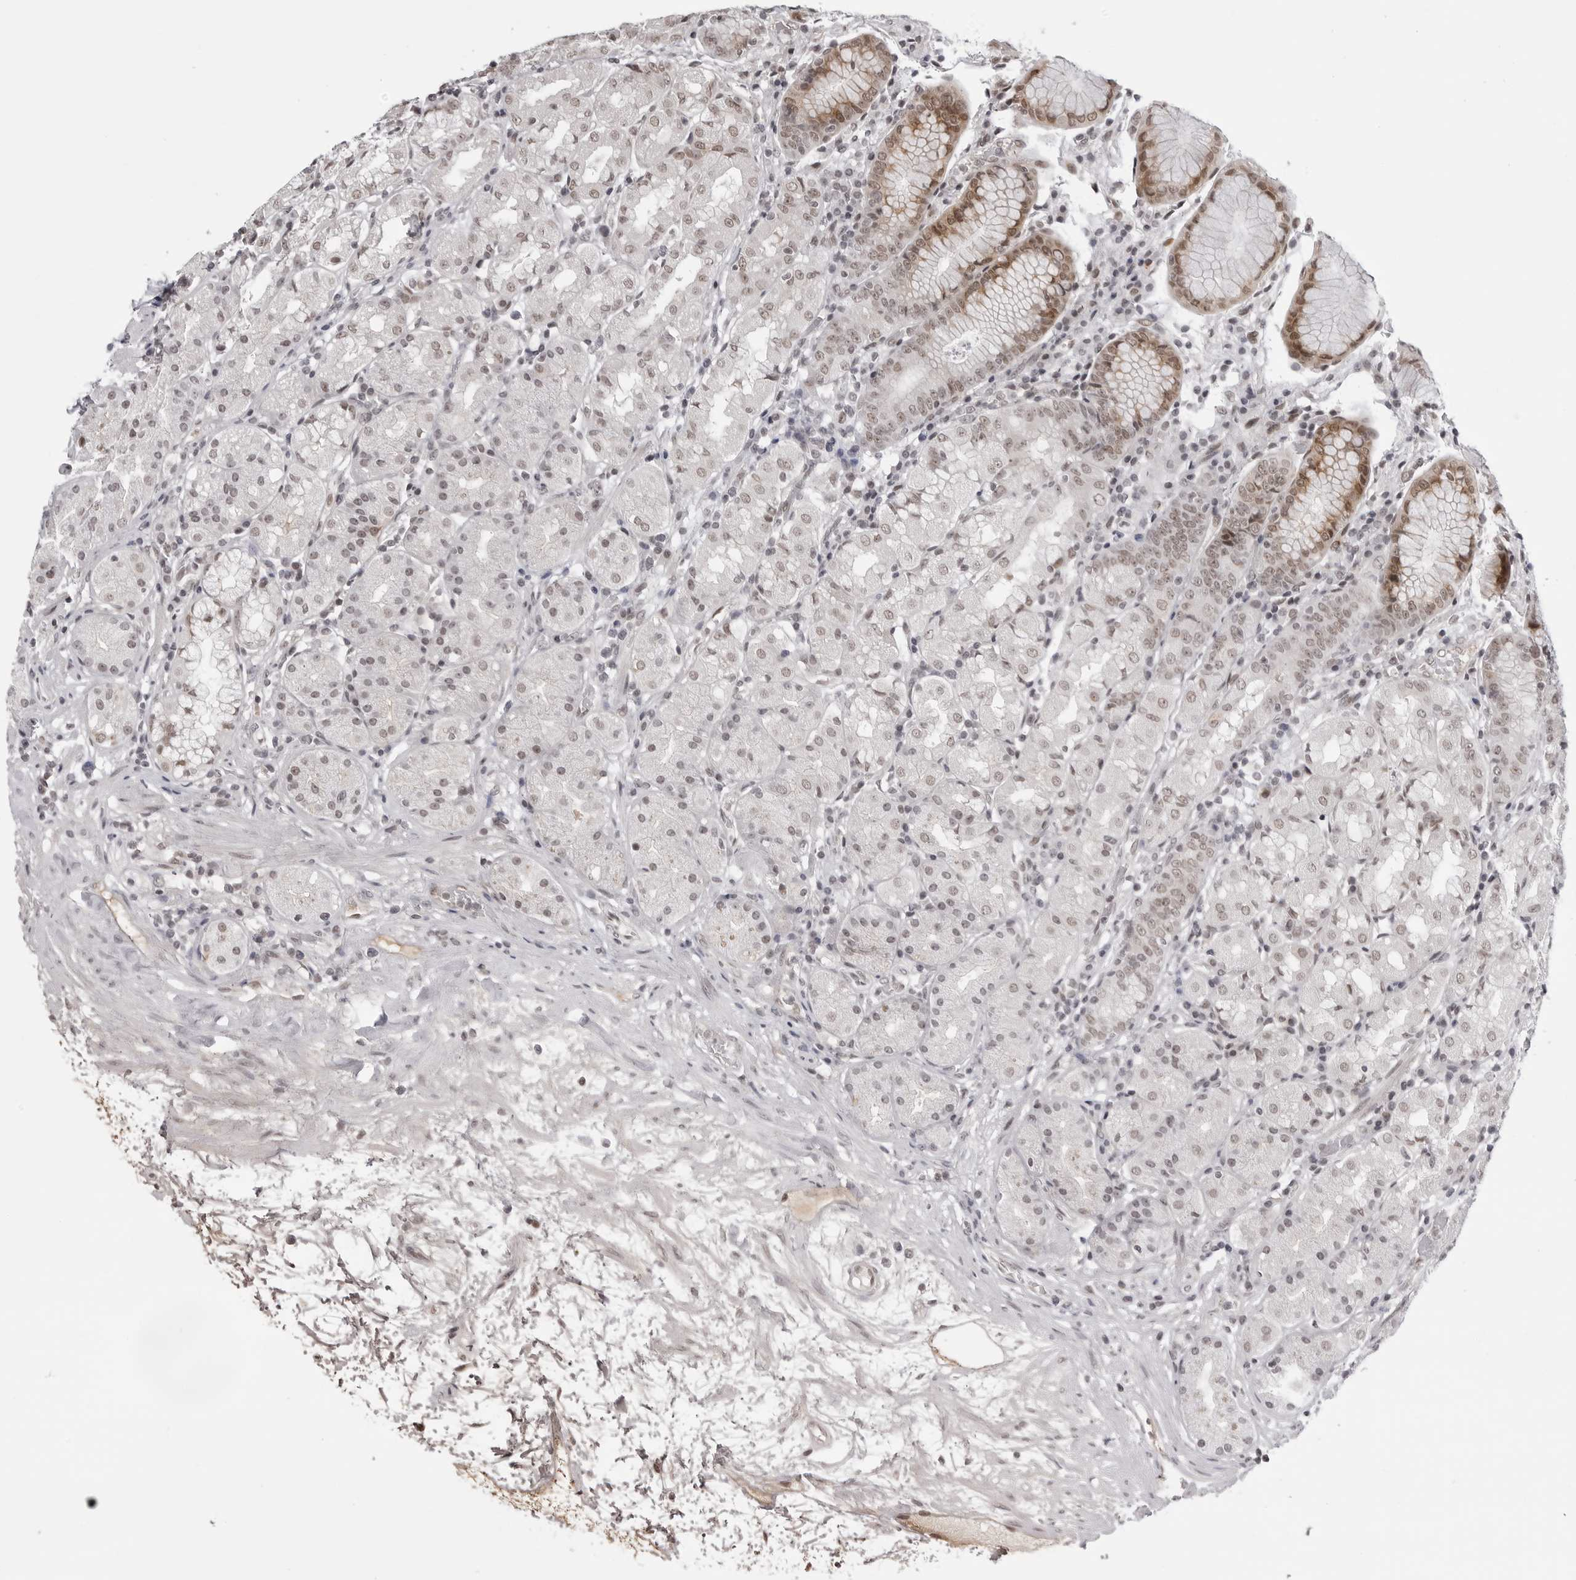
{"staining": {"intensity": "moderate", "quantity": "25%-75%", "location": "nuclear"}, "tissue": "stomach", "cell_type": "Glandular cells", "image_type": "normal", "snomed": [{"axis": "morphology", "description": "Normal tissue, NOS"}, {"axis": "topography", "description": "Stomach, lower"}], "caption": "Immunohistochemical staining of benign human stomach exhibits medium levels of moderate nuclear expression in about 25%-75% of glandular cells.", "gene": "PHF3", "patient": {"sex": "female", "age": 56}}